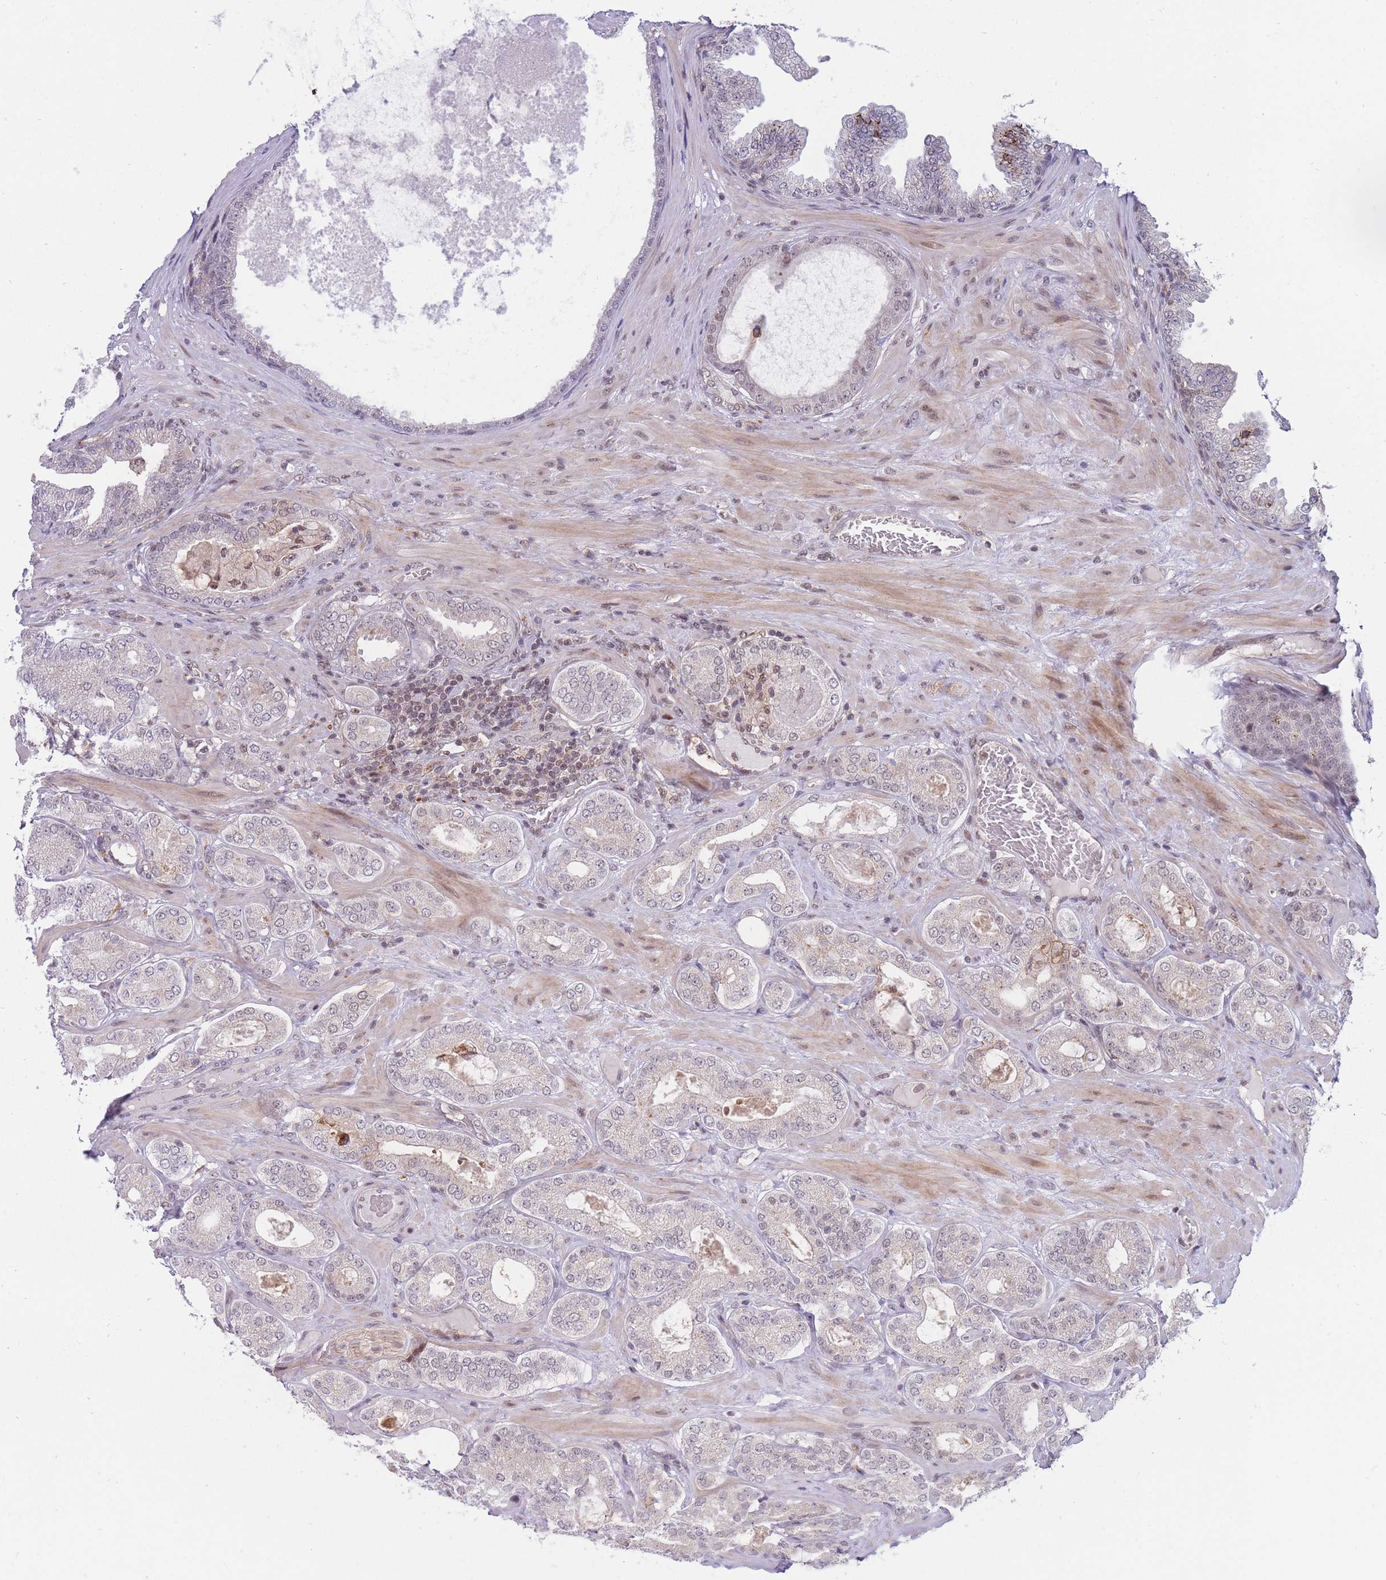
{"staining": {"intensity": "strong", "quantity": "<25%", "location": "cytoplasmic/membranous,nuclear"}, "tissue": "prostate cancer", "cell_type": "Tumor cells", "image_type": "cancer", "snomed": [{"axis": "morphology", "description": "Adenocarcinoma, Low grade"}, {"axis": "topography", "description": "Prostate"}], "caption": "Protein analysis of prostate adenocarcinoma (low-grade) tissue shows strong cytoplasmic/membranous and nuclear staining in approximately <25% of tumor cells.", "gene": "BOD1L1", "patient": {"sex": "male", "age": 63}}